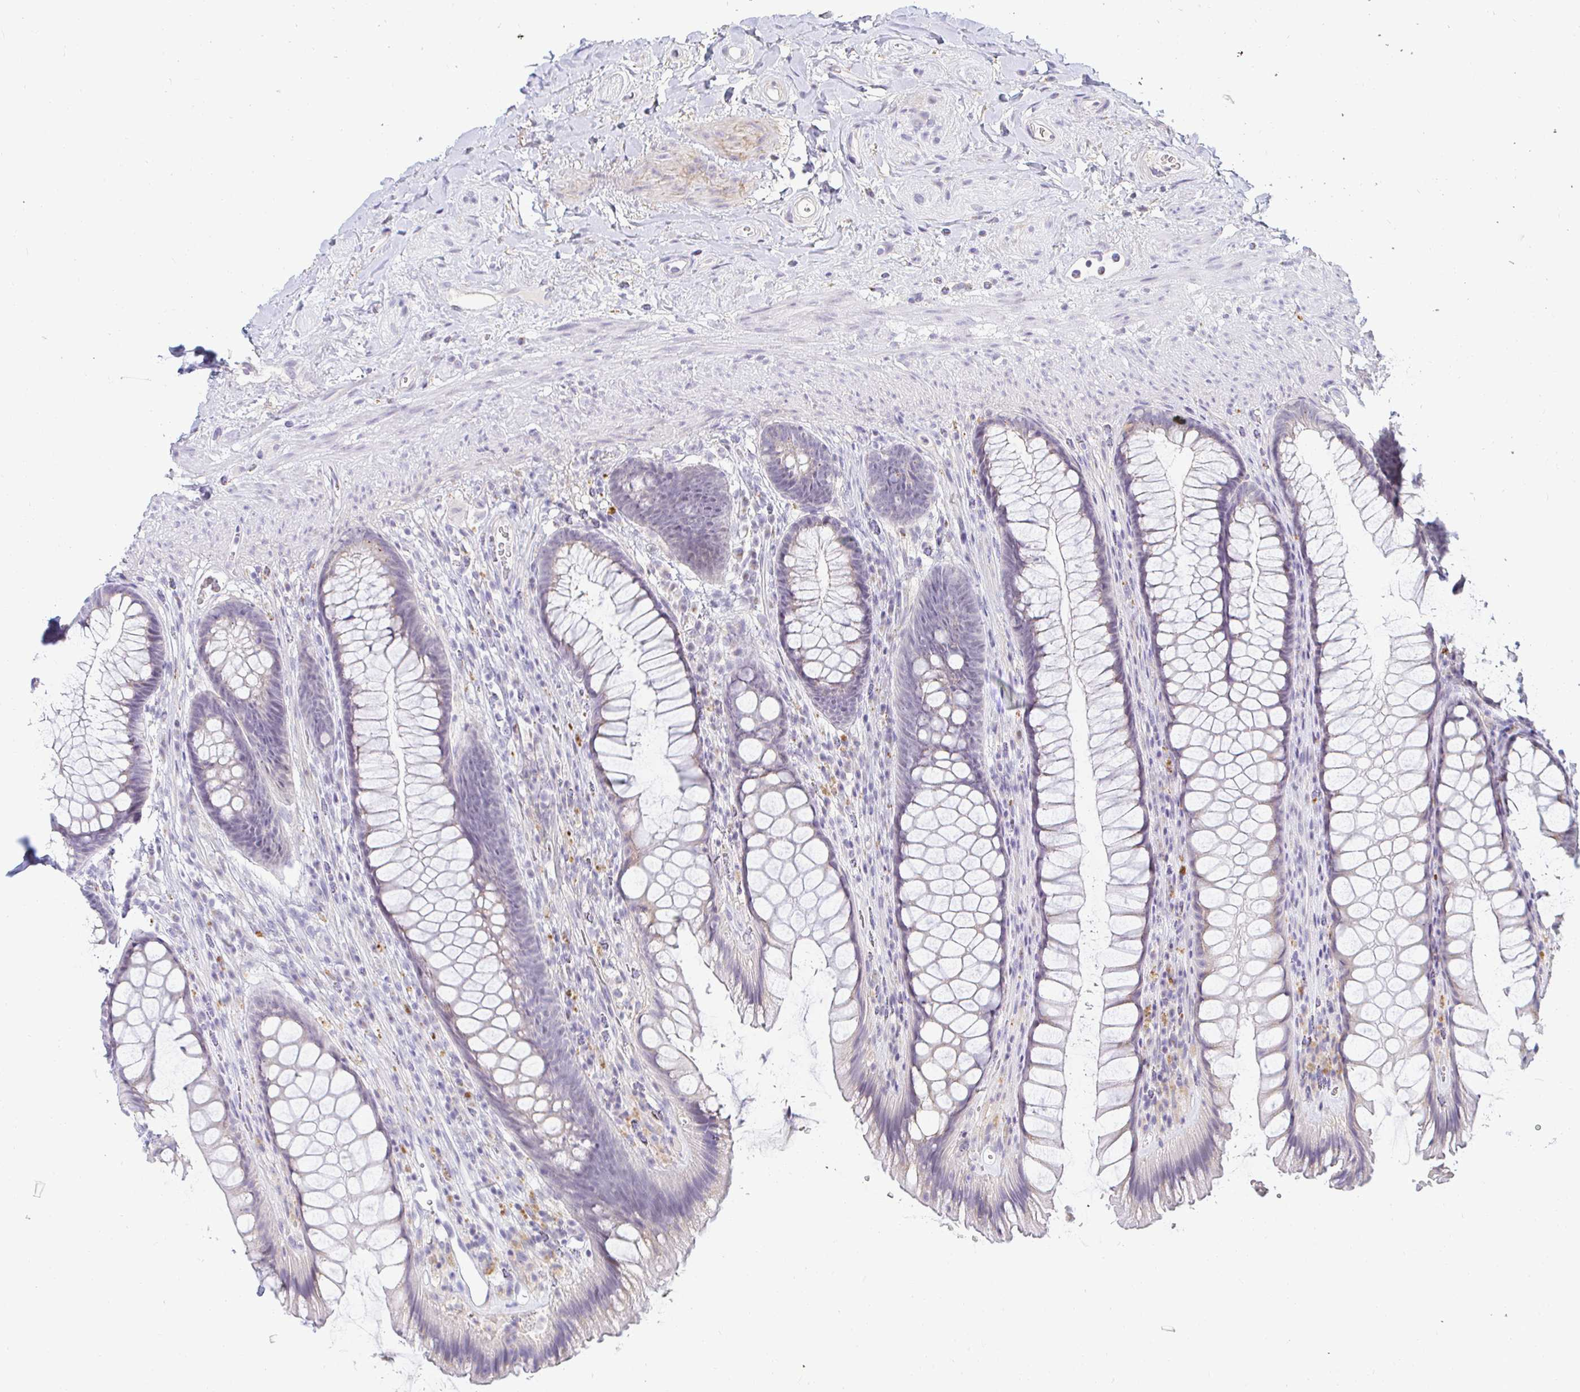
{"staining": {"intensity": "negative", "quantity": "none", "location": "none"}, "tissue": "rectum", "cell_type": "Glandular cells", "image_type": "normal", "snomed": [{"axis": "morphology", "description": "Normal tissue, NOS"}, {"axis": "topography", "description": "Rectum"}], "caption": "IHC micrograph of unremarkable rectum: human rectum stained with DAB (3,3'-diaminobenzidine) demonstrates no significant protein positivity in glandular cells. Brightfield microscopy of IHC stained with DAB (3,3'-diaminobenzidine) (brown) and hematoxylin (blue), captured at high magnification.", "gene": "OR51D1", "patient": {"sex": "male", "age": 53}}